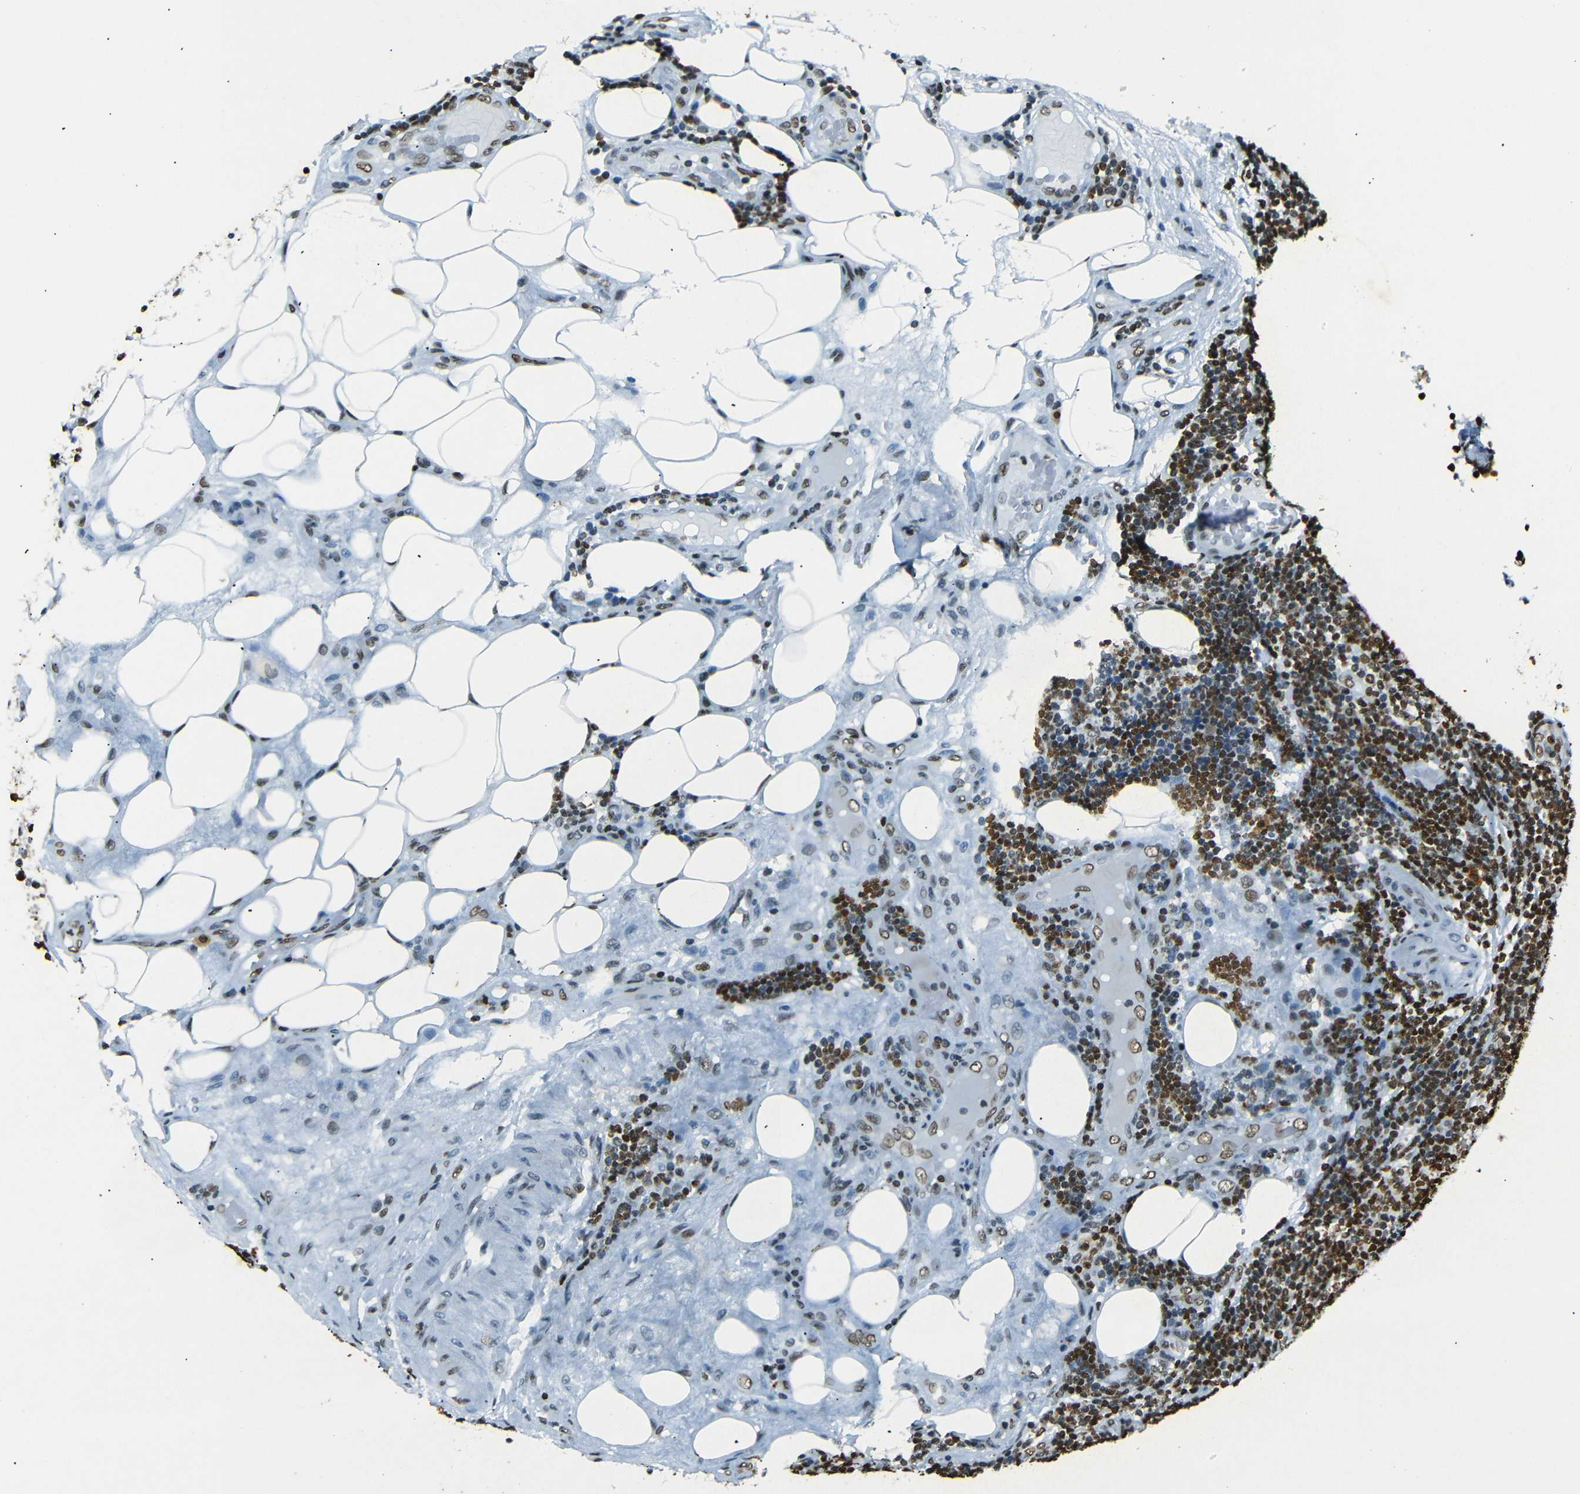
{"staining": {"intensity": "strong", "quantity": ">75%", "location": "nuclear"}, "tissue": "lymphoma", "cell_type": "Tumor cells", "image_type": "cancer", "snomed": [{"axis": "morphology", "description": "Malignant lymphoma, non-Hodgkin's type, Low grade"}, {"axis": "topography", "description": "Lymph node"}], "caption": "Lymphoma stained with a brown dye displays strong nuclear positive expression in about >75% of tumor cells.", "gene": "HMGN1", "patient": {"sex": "male", "age": 83}}